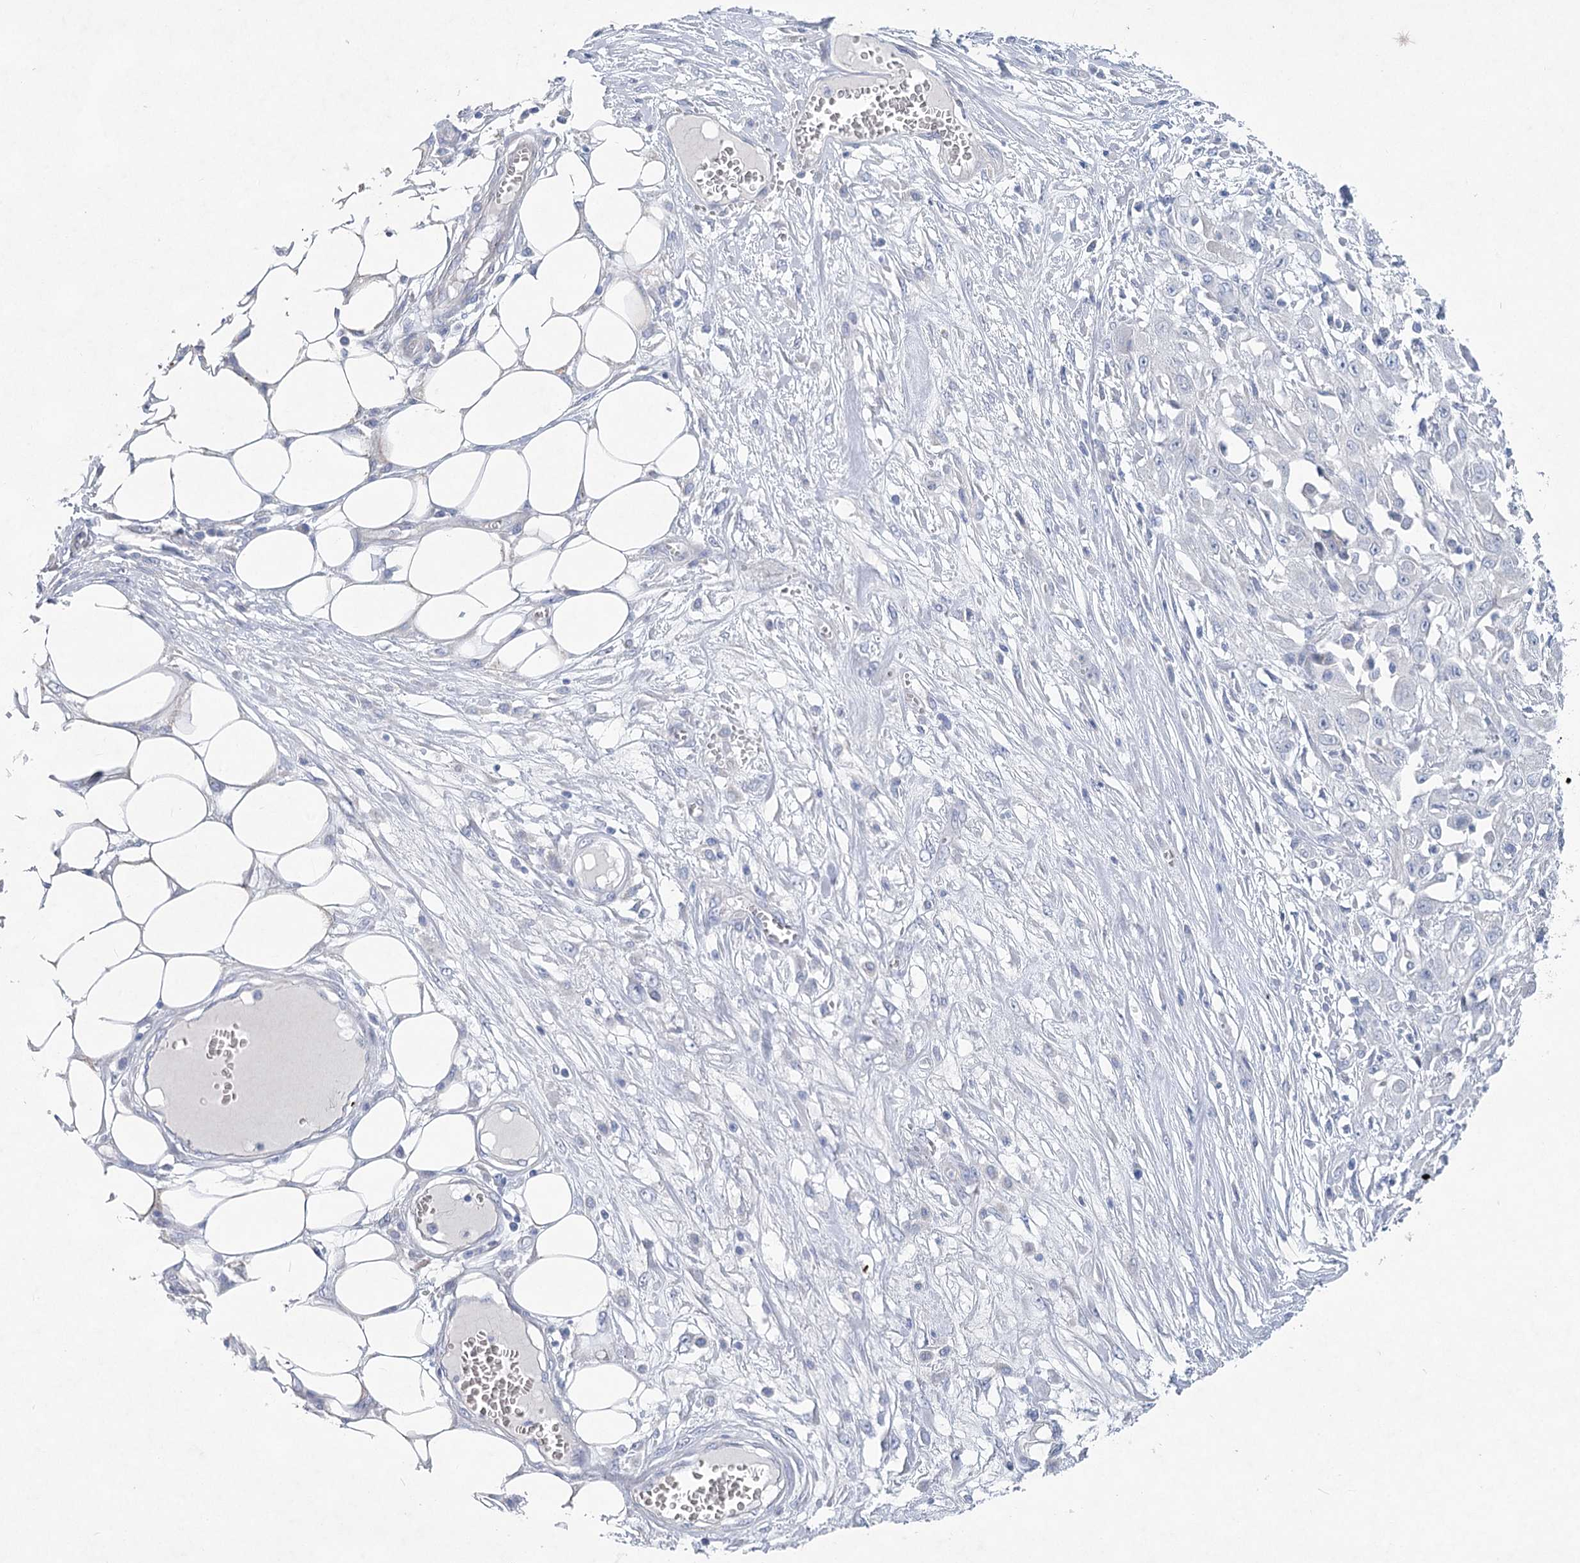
{"staining": {"intensity": "negative", "quantity": "none", "location": "none"}, "tissue": "skin cancer", "cell_type": "Tumor cells", "image_type": "cancer", "snomed": [{"axis": "morphology", "description": "Squamous cell carcinoma, NOS"}, {"axis": "morphology", "description": "Squamous cell carcinoma, metastatic, NOS"}, {"axis": "topography", "description": "Skin"}, {"axis": "topography", "description": "Lymph node"}], "caption": "This is an immunohistochemistry (IHC) photomicrograph of human skin squamous cell carcinoma. There is no positivity in tumor cells.", "gene": "WDR74", "patient": {"sex": "male", "age": 75}}